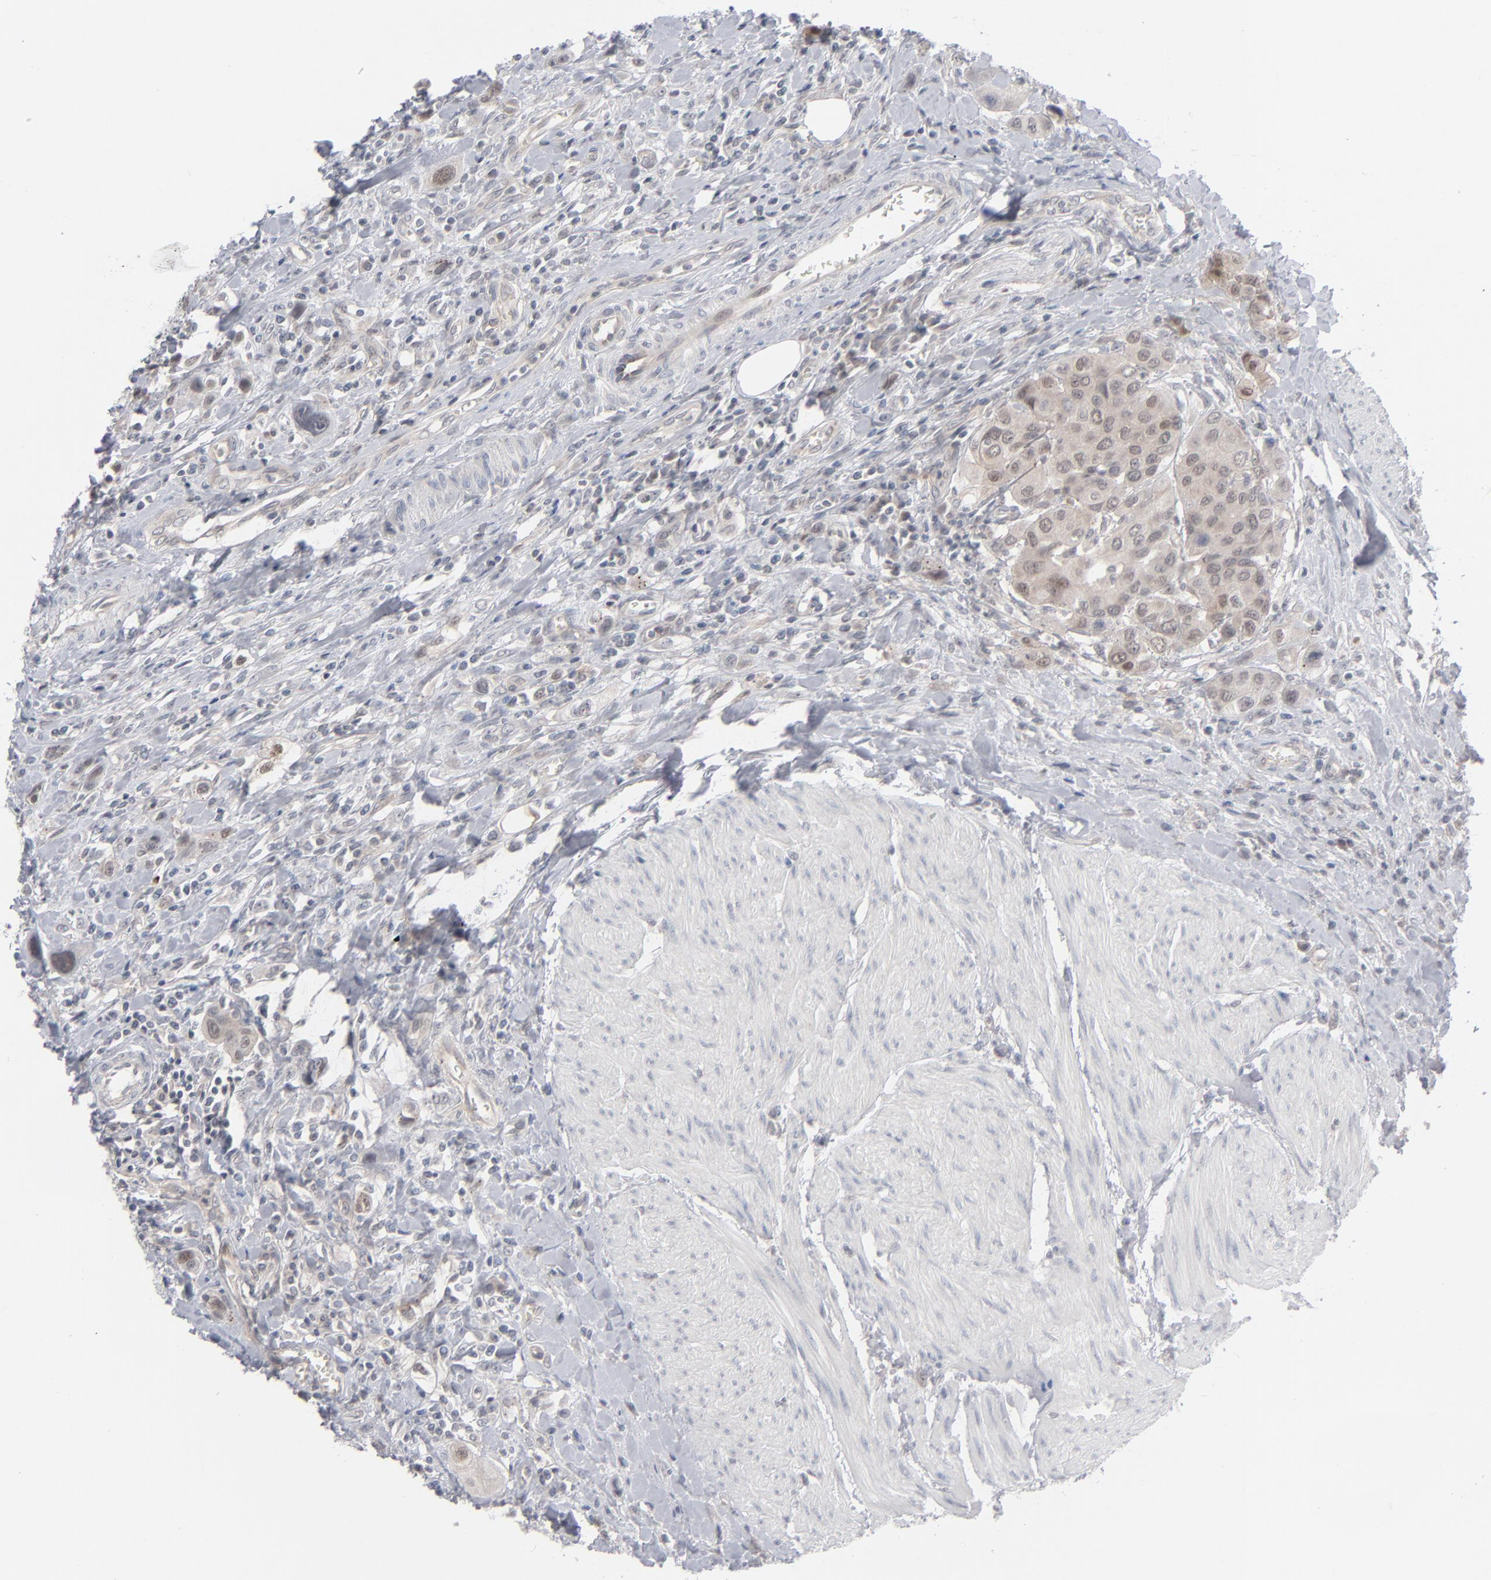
{"staining": {"intensity": "weak", "quantity": ">75%", "location": "cytoplasmic/membranous"}, "tissue": "urothelial cancer", "cell_type": "Tumor cells", "image_type": "cancer", "snomed": [{"axis": "morphology", "description": "Urothelial carcinoma, High grade"}, {"axis": "topography", "description": "Urinary bladder"}], "caption": "Human urothelial cancer stained with a protein marker displays weak staining in tumor cells.", "gene": "POF1B", "patient": {"sex": "male", "age": 50}}